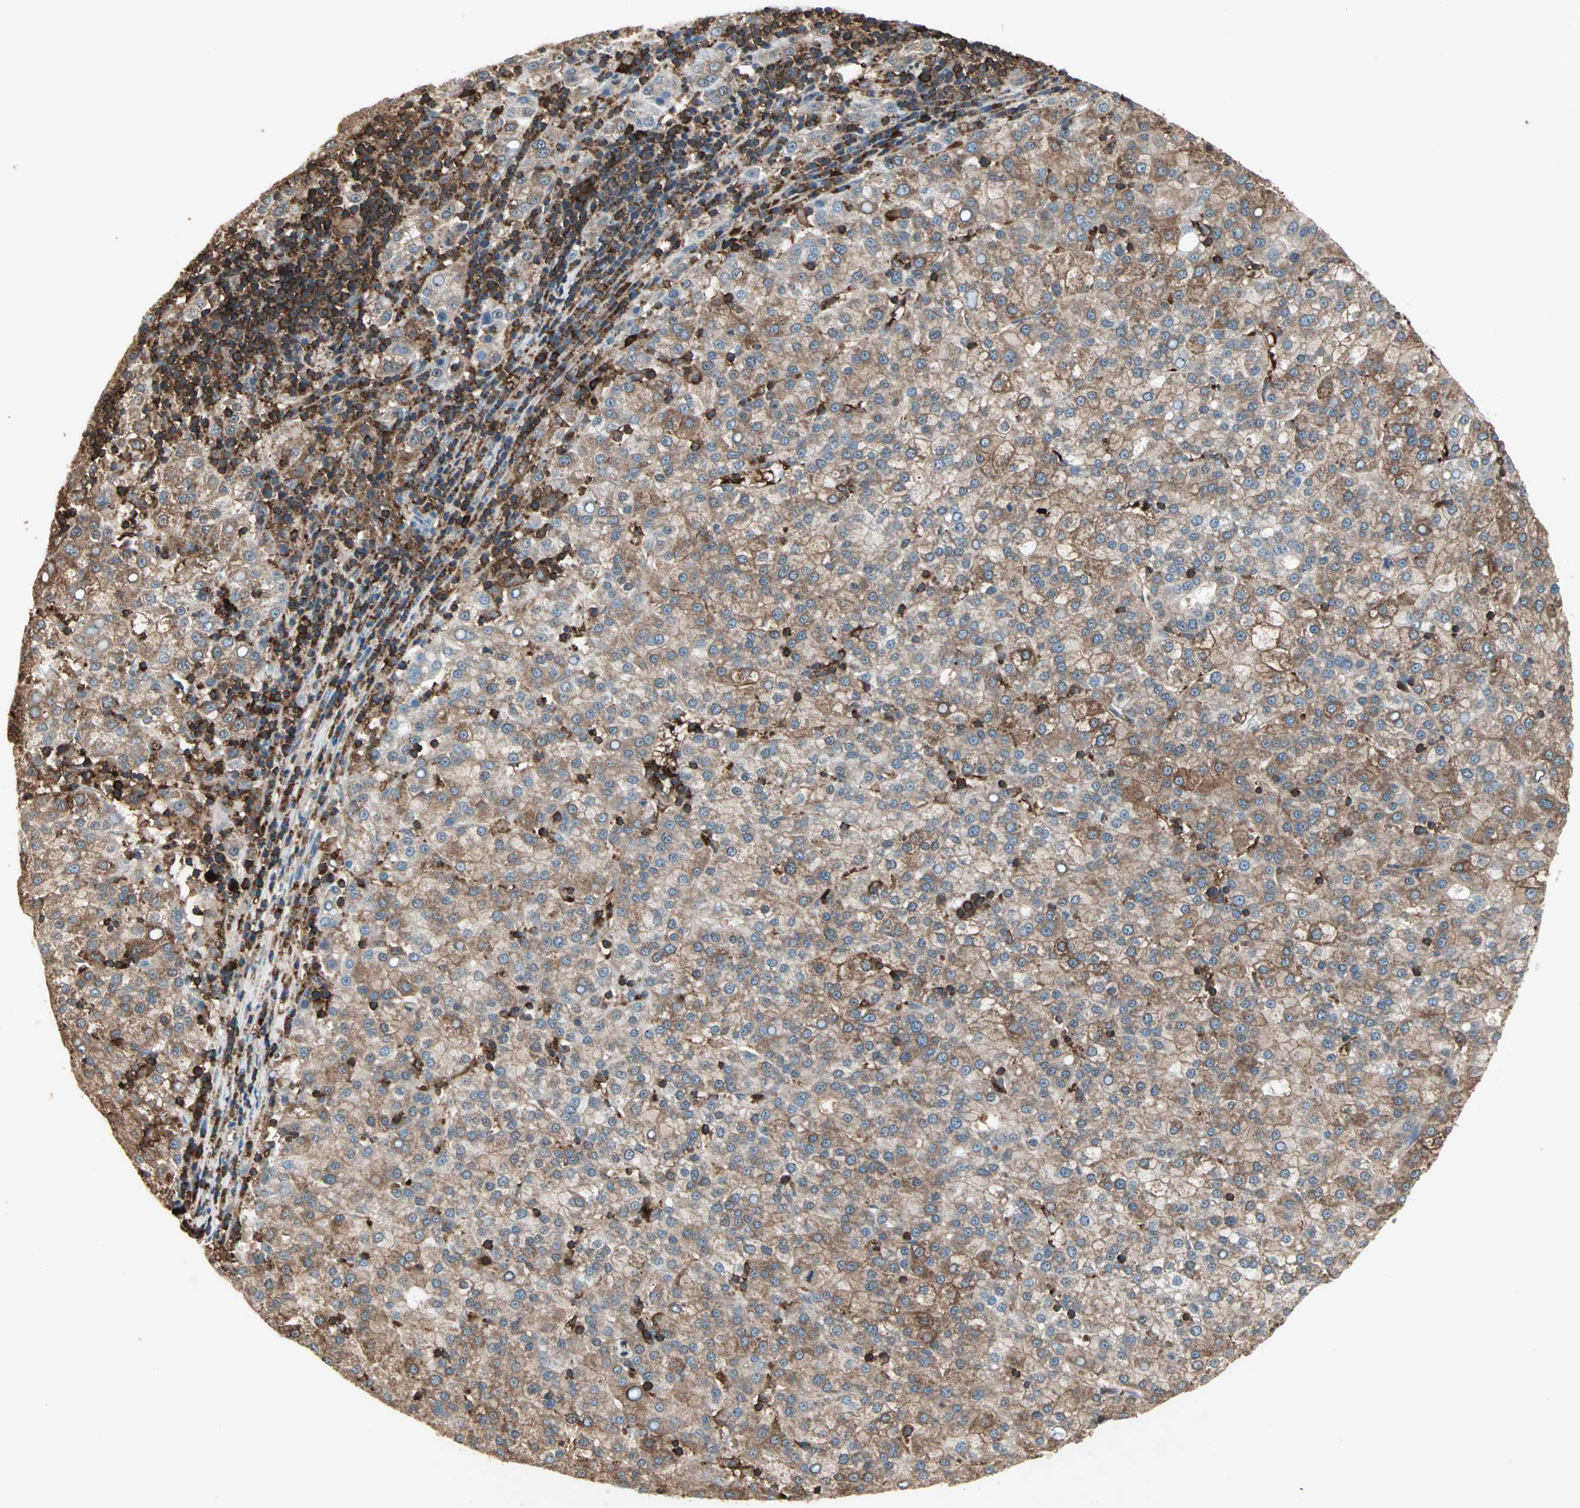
{"staining": {"intensity": "moderate", "quantity": "25%-75%", "location": "cytoplasmic/membranous"}, "tissue": "liver cancer", "cell_type": "Tumor cells", "image_type": "cancer", "snomed": [{"axis": "morphology", "description": "Carcinoma, Hepatocellular, NOS"}, {"axis": "topography", "description": "Liver"}], "caption": "Liver cancer (hepatocellular carcinoma) was stained to show a protein in brown. There is medium levels of moderate cytoplasmic/membranous expression in about 25%-75% of tumor cells.", "gene": "MMP3", "patient": {"sex": "female", "age": 58}}